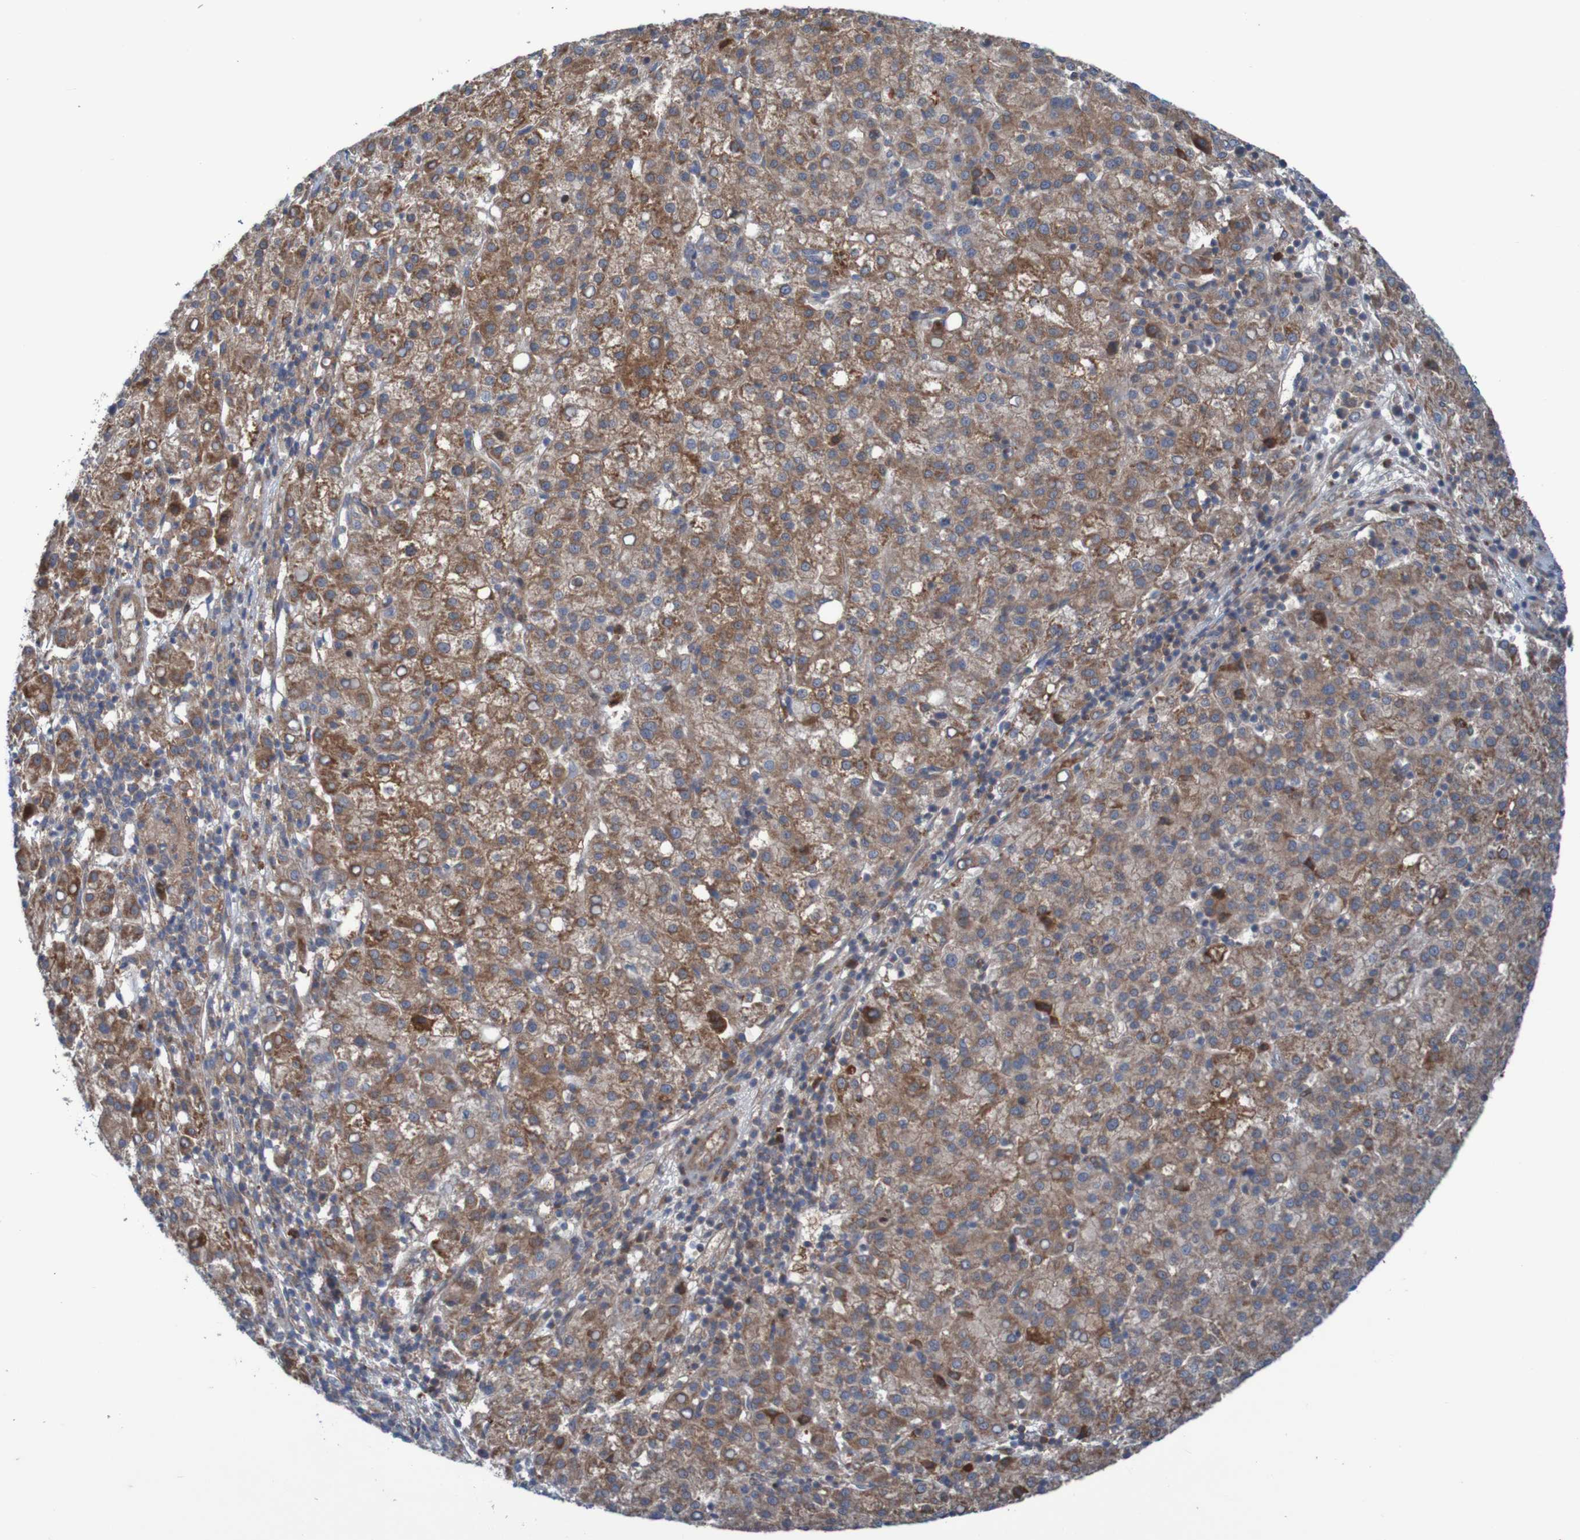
{"staining": {"intensity": "strong", "quantity": ">75%", "location": "cytoplasmic/membranous"}, "tissue": "liver cancer", "cell_type": "Tumor cells", "image_type": "cancer", "snomed": [{"axis": "morphology", "description": "Carcinoma, Hepatocellular, NOS"}, {"axis": "topography", "description": "Liver"}], "caption": "High-magnification brightfield microscopy of liver hepatocellular carcinoma stained with DAB (brown) and counterstained with hematoxylin (blue). tumor cells exhibit strong cytoplasmic/membranous positivity is appreciated in approximately>75% of cells.", "gene": "ANGPT4", "patient": {"sex": "female", "age": 58}}